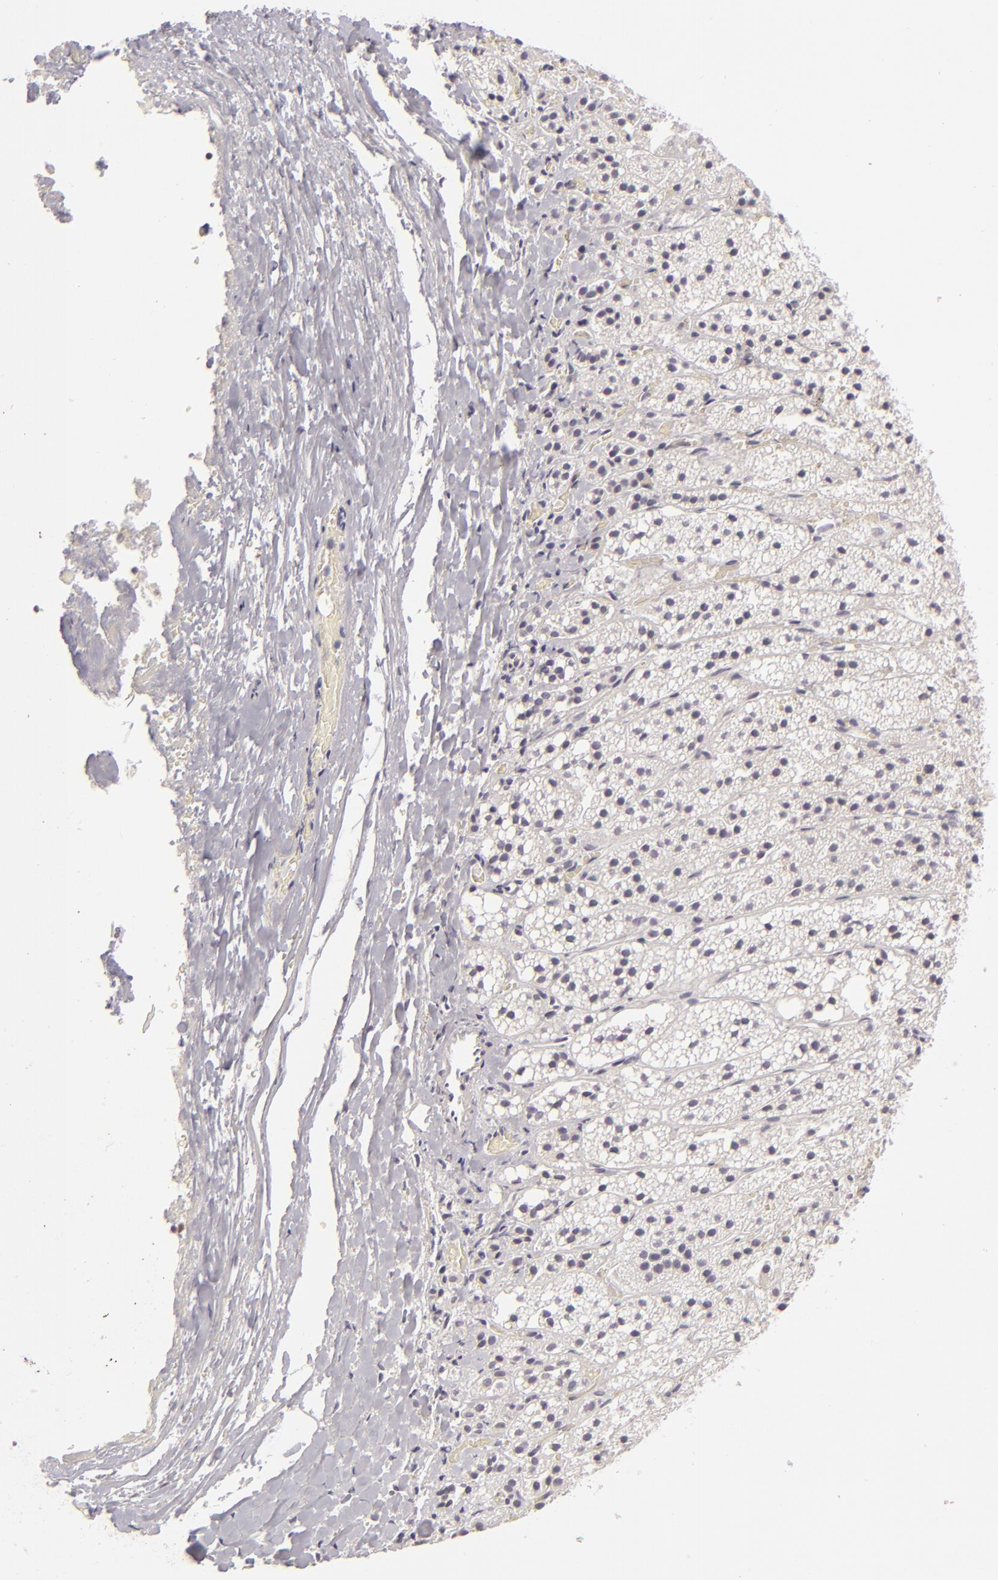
{"staining": {"intensity": "negative", "quantity": "none", "location": "none"}, "tissue": "adrenal gland", "cell_type": "Glandular cells", "image_type": "normal", "snomed": [{"axis": "morphology", "description": "Normal tissue, NOS"}, {"axis": "topography", "description": "Adrenal gland"}], "caption": "Immunohistochemistry micrograph of unremarkable adrenal gland: human adrenal gland stained with DAB displays no significant protein staining in glandular cells. The staining is performed using DAB brown chromogen with nuclei counter-stained in using hematoxylin.", "gene": "SIX1", "patient": {"sex": "female", "age": 44}}